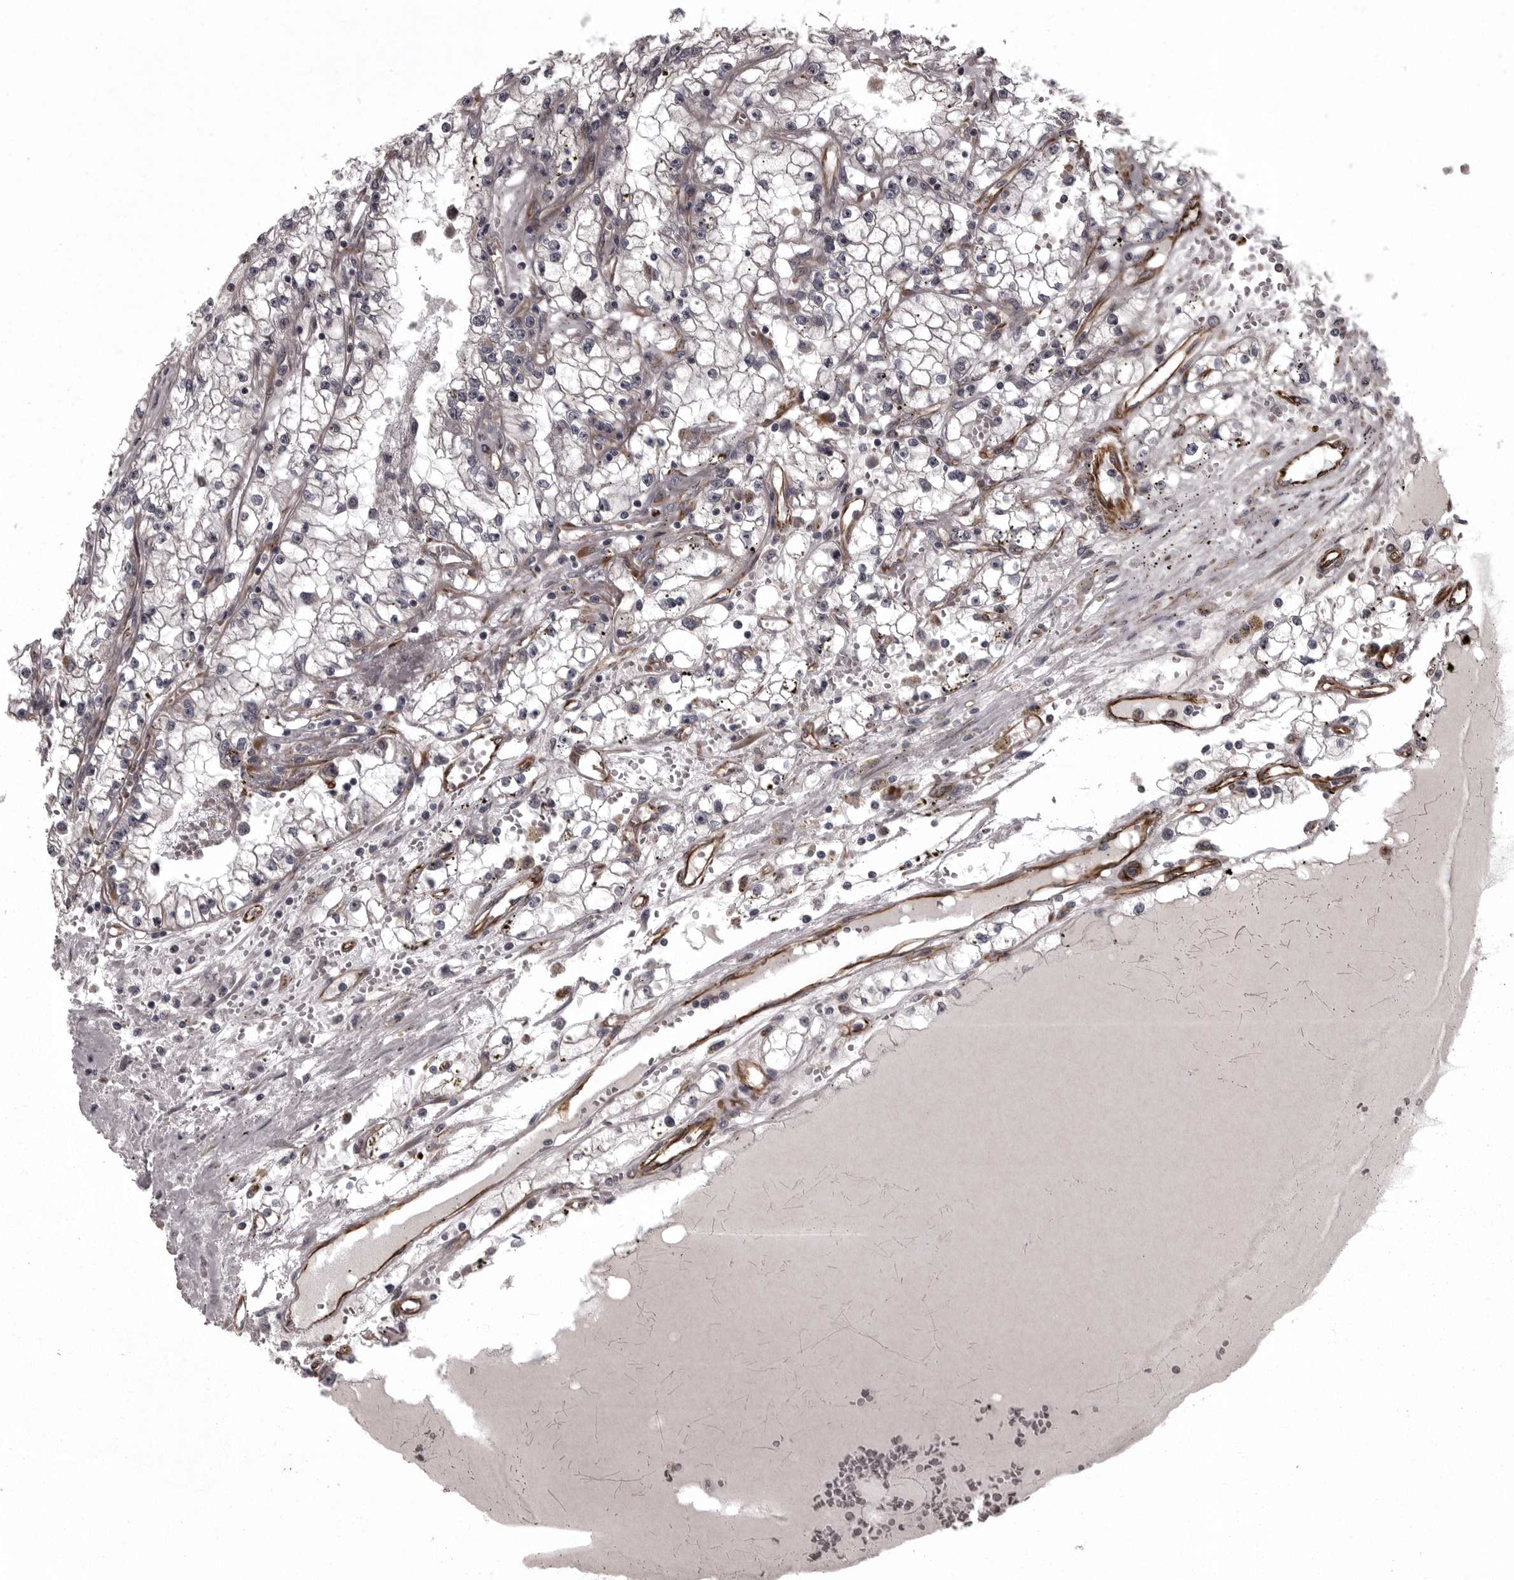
{"staining": {"intensity": "negative", "quantity": "none", "location": "none"}, "tissue": "renal cancer", "cell_type": "Tumor cells", "image_type": "cancer", "snomed": [{"axis": "morphology", "description": "Adenocarcinoma, NOS"}, {"axis": "topography", "description": "Kidney"}], "caption": "Renal cancer (adenocarcinoma) stained for a protein using IHC reveals no staining tumor cells.", "gene": "FAAP100", "patient": {"sex": "male", "age": 56}}